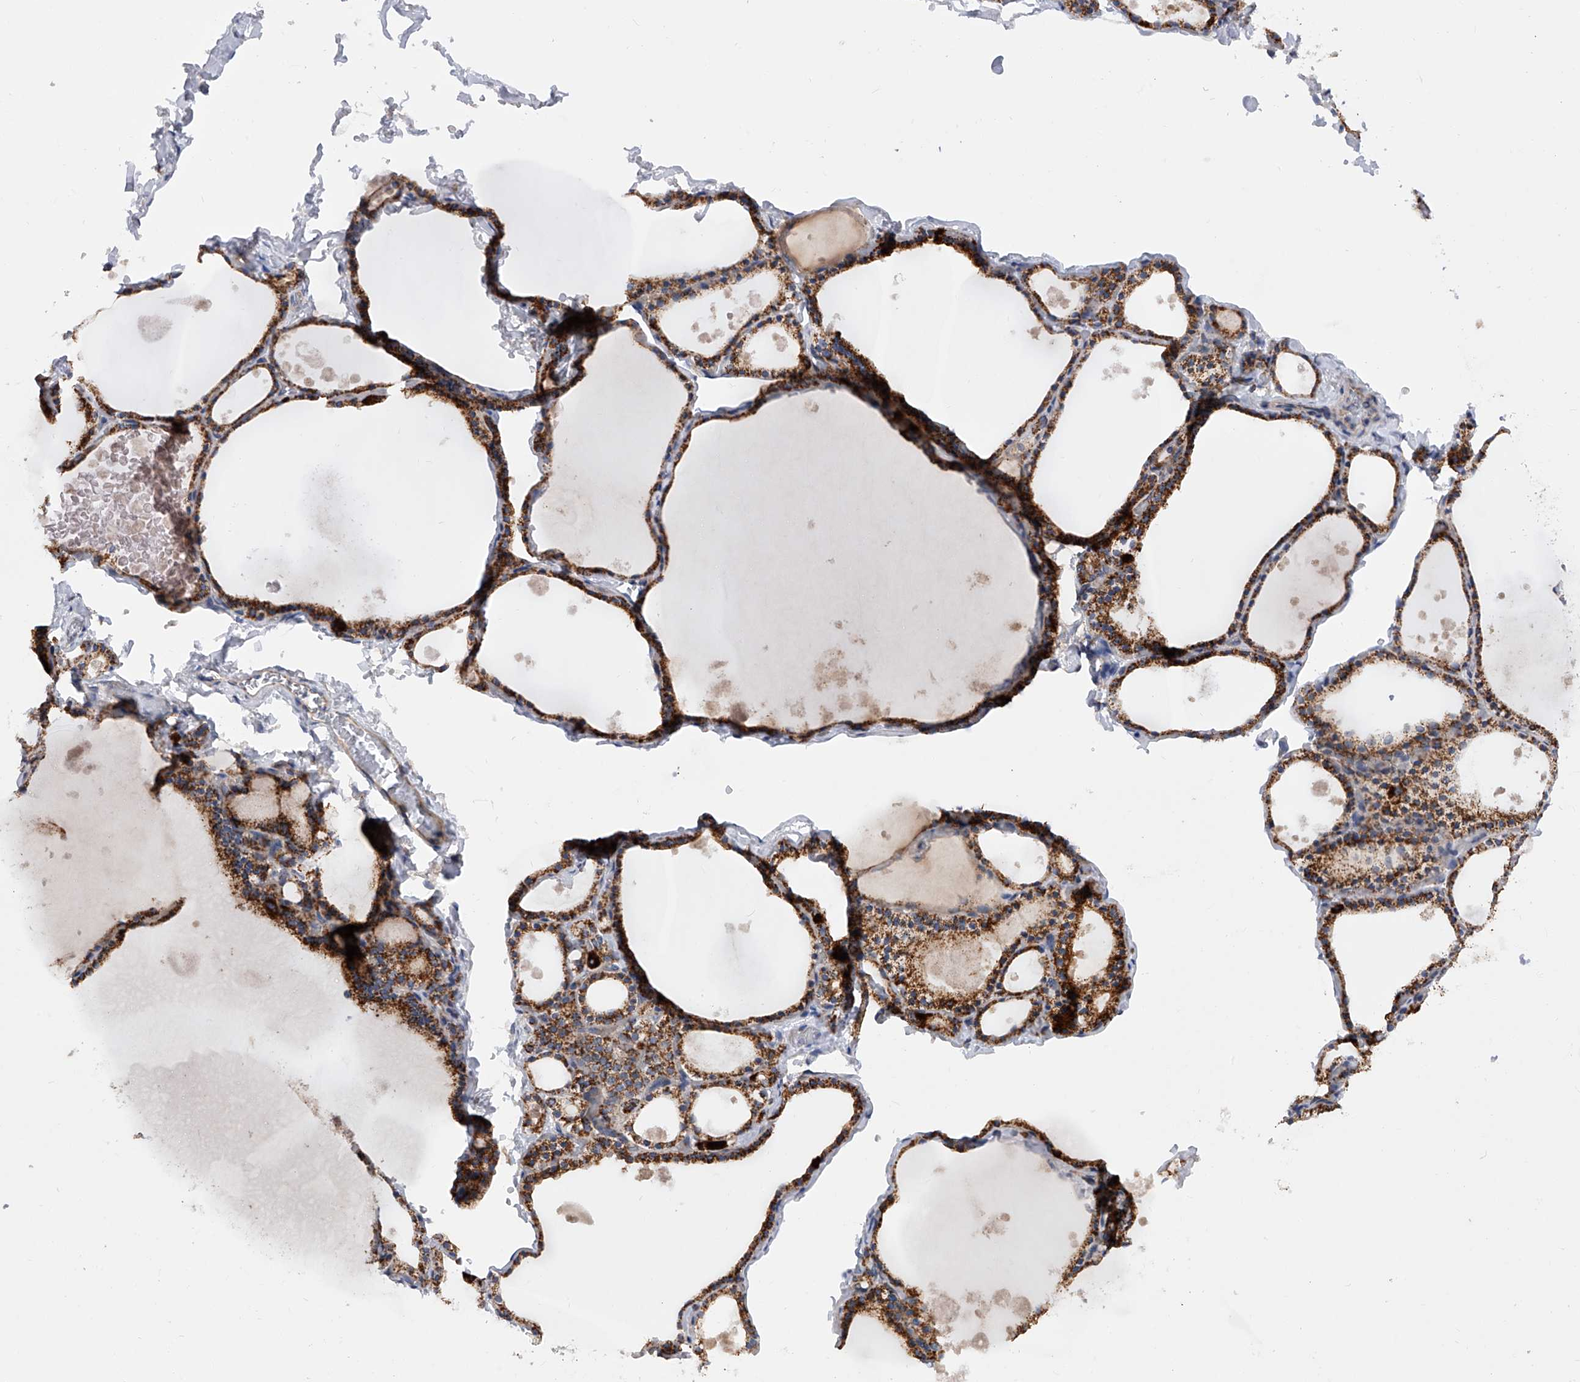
{"staining": {"intensity": "strong", "quantity": ">75%", "location": "cytoplasmic/membranous"}, "tissue": "thyroid gland", "cell_type": "Glandular cells", "image_type": "normal", "snomed": [{"axis": "morphology", "description": "Normal tissue, NOS"}, {"axis": "topography", "description": "Thyroid gland"}], "caption": "Immunohistochemistry (IHC) histopathology image of benign human thyroid gland stained for a protein (brown), which reveals high levels of strong cytoplasmic/membranous expression in approximately >75% of glandular cells.", "gene": "PDSS2", "patient": {"sex": "male", "age": 56}}